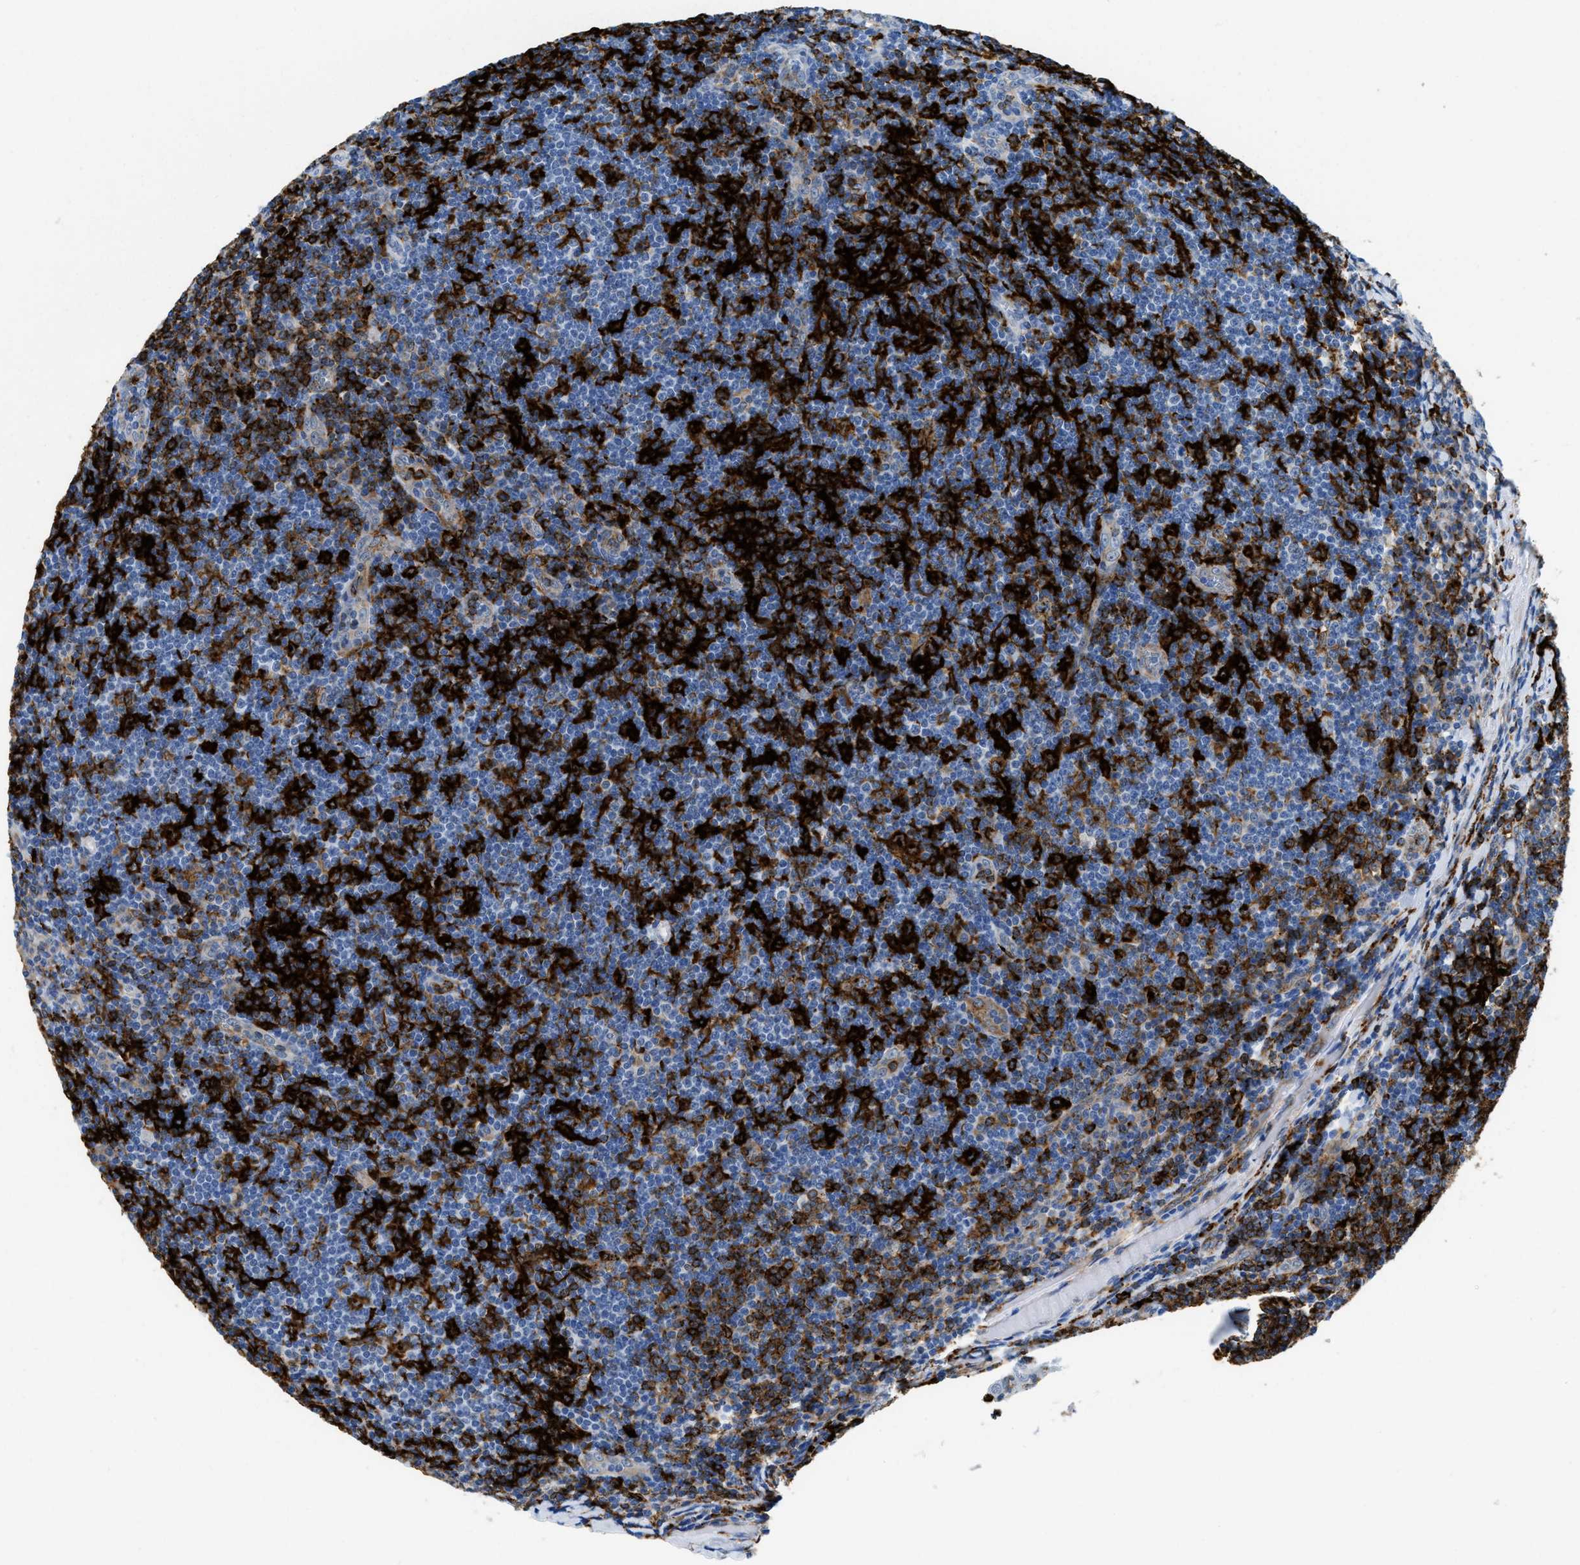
{"staining": {"intensity": "strong", "quantity": "25%-75%", "location": "cytoplasmic/membranous"}, "tissue": "tonsil", "cell_type": "Germinal center cells", "image_type": "normal", "snomed": [{"axis": "morphology", "description": "Normal tissue, NOS"}, {"axis": "topography", "description": "Tonsil"}], "caption": "Unremarkable tonsil displays strong cytoplasmic/membranous positivity in about 25%-75% of germinal center cells, visualized by immunohistochemistry.", "gene": "CD226", "patient": {"sex": "male", "age": 37}}